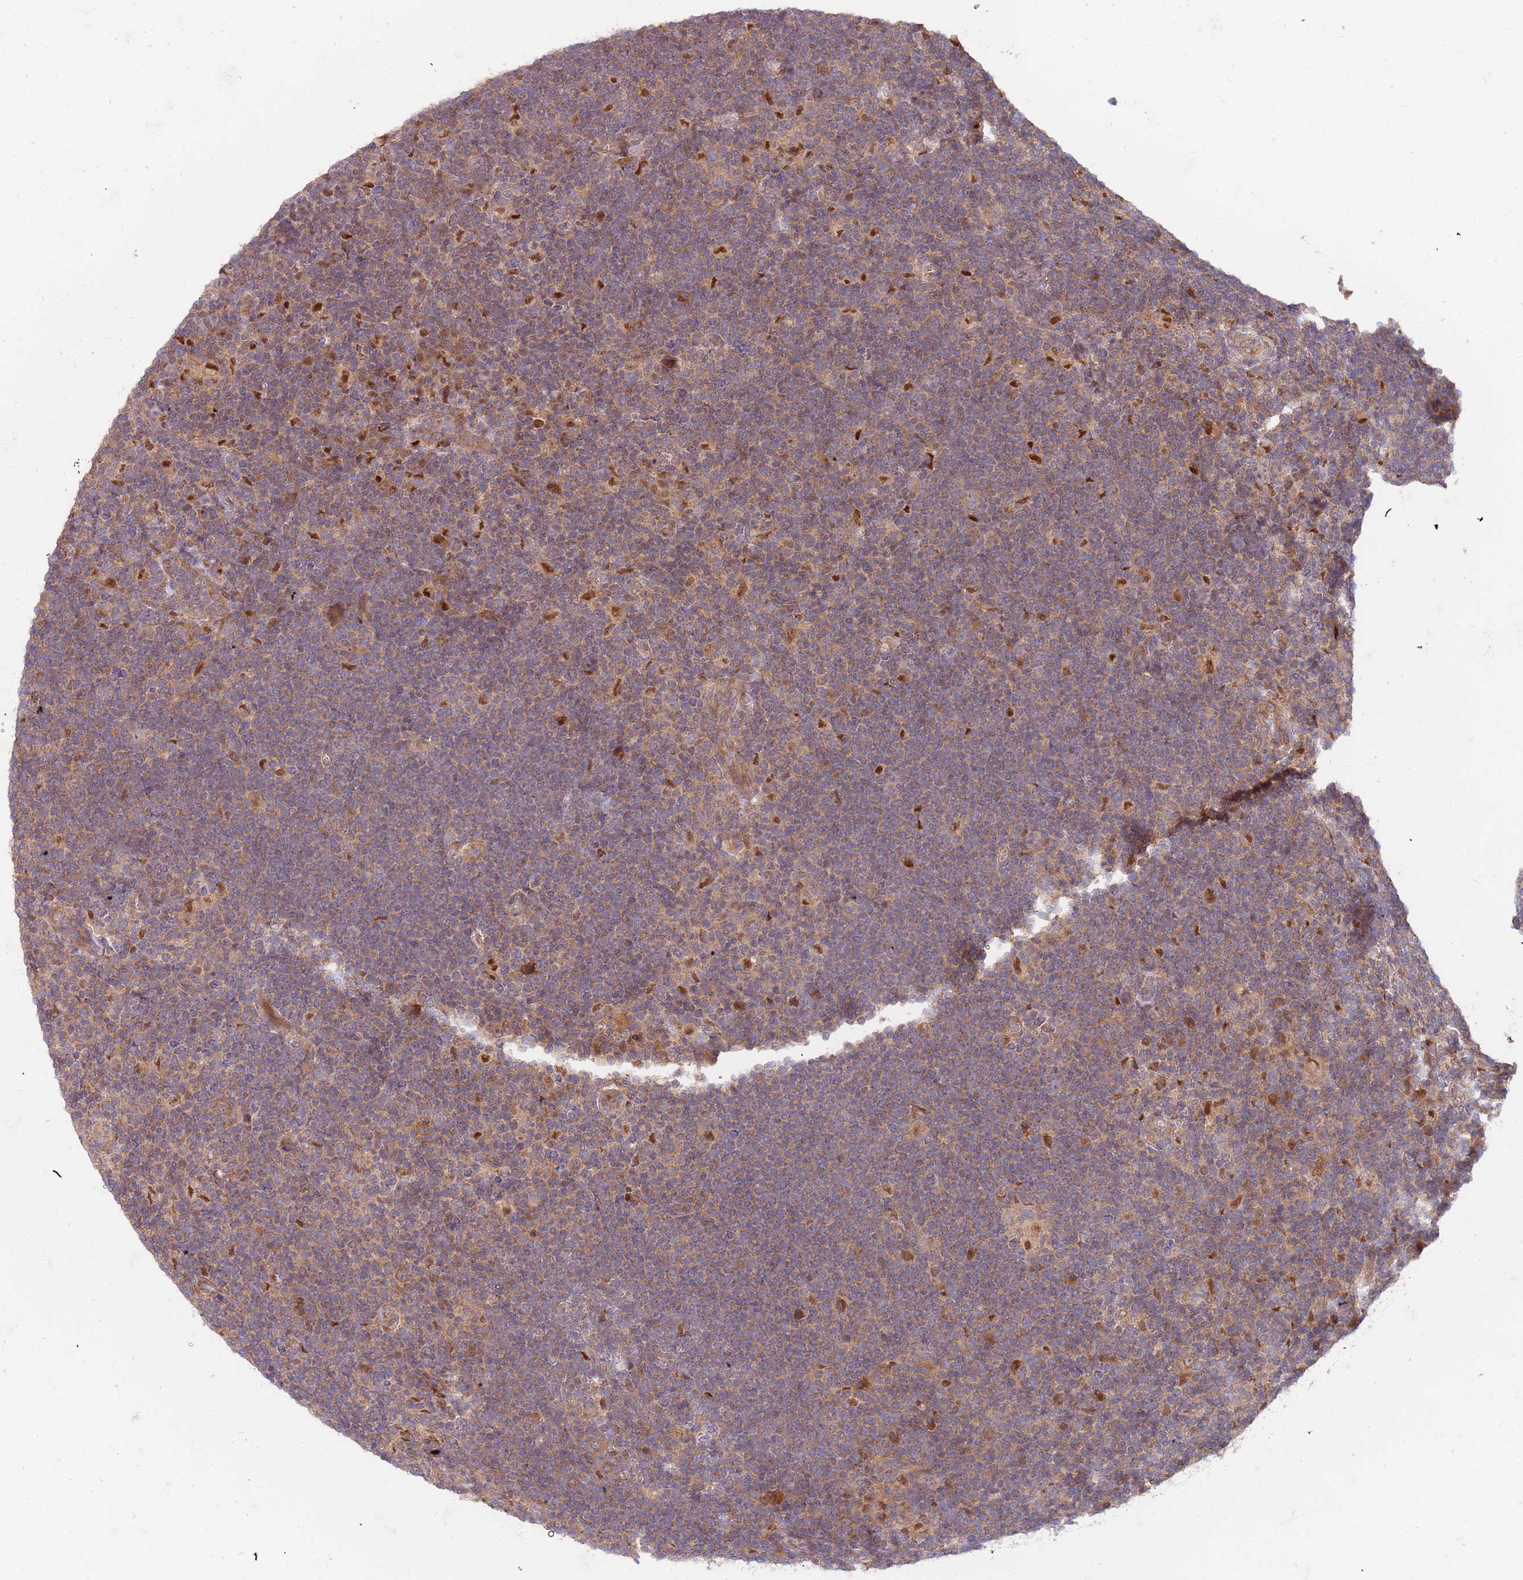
{"staining": {"intensity": "weak", "quantity": "25%-75%", "location": "cytoplasmic/membranous"}, "tissue": "lymphoma", "cell_type": "Tumor cells", "image_type": "cancer", "snomed": [{"axis": "morphology", "description": "Hodgkin's disease, NOS"}, {"axis": "topography", "description": "Lymph node"}], "caption": "Hodgkin's disease tissue exhibits weak cytoplasmic/membranous positivity in approximately 25%-75% of tumor cells, visualized by immunohistochemistry.", "gene": "OSBP", "patient": {"sex": "female", "age": 57}}